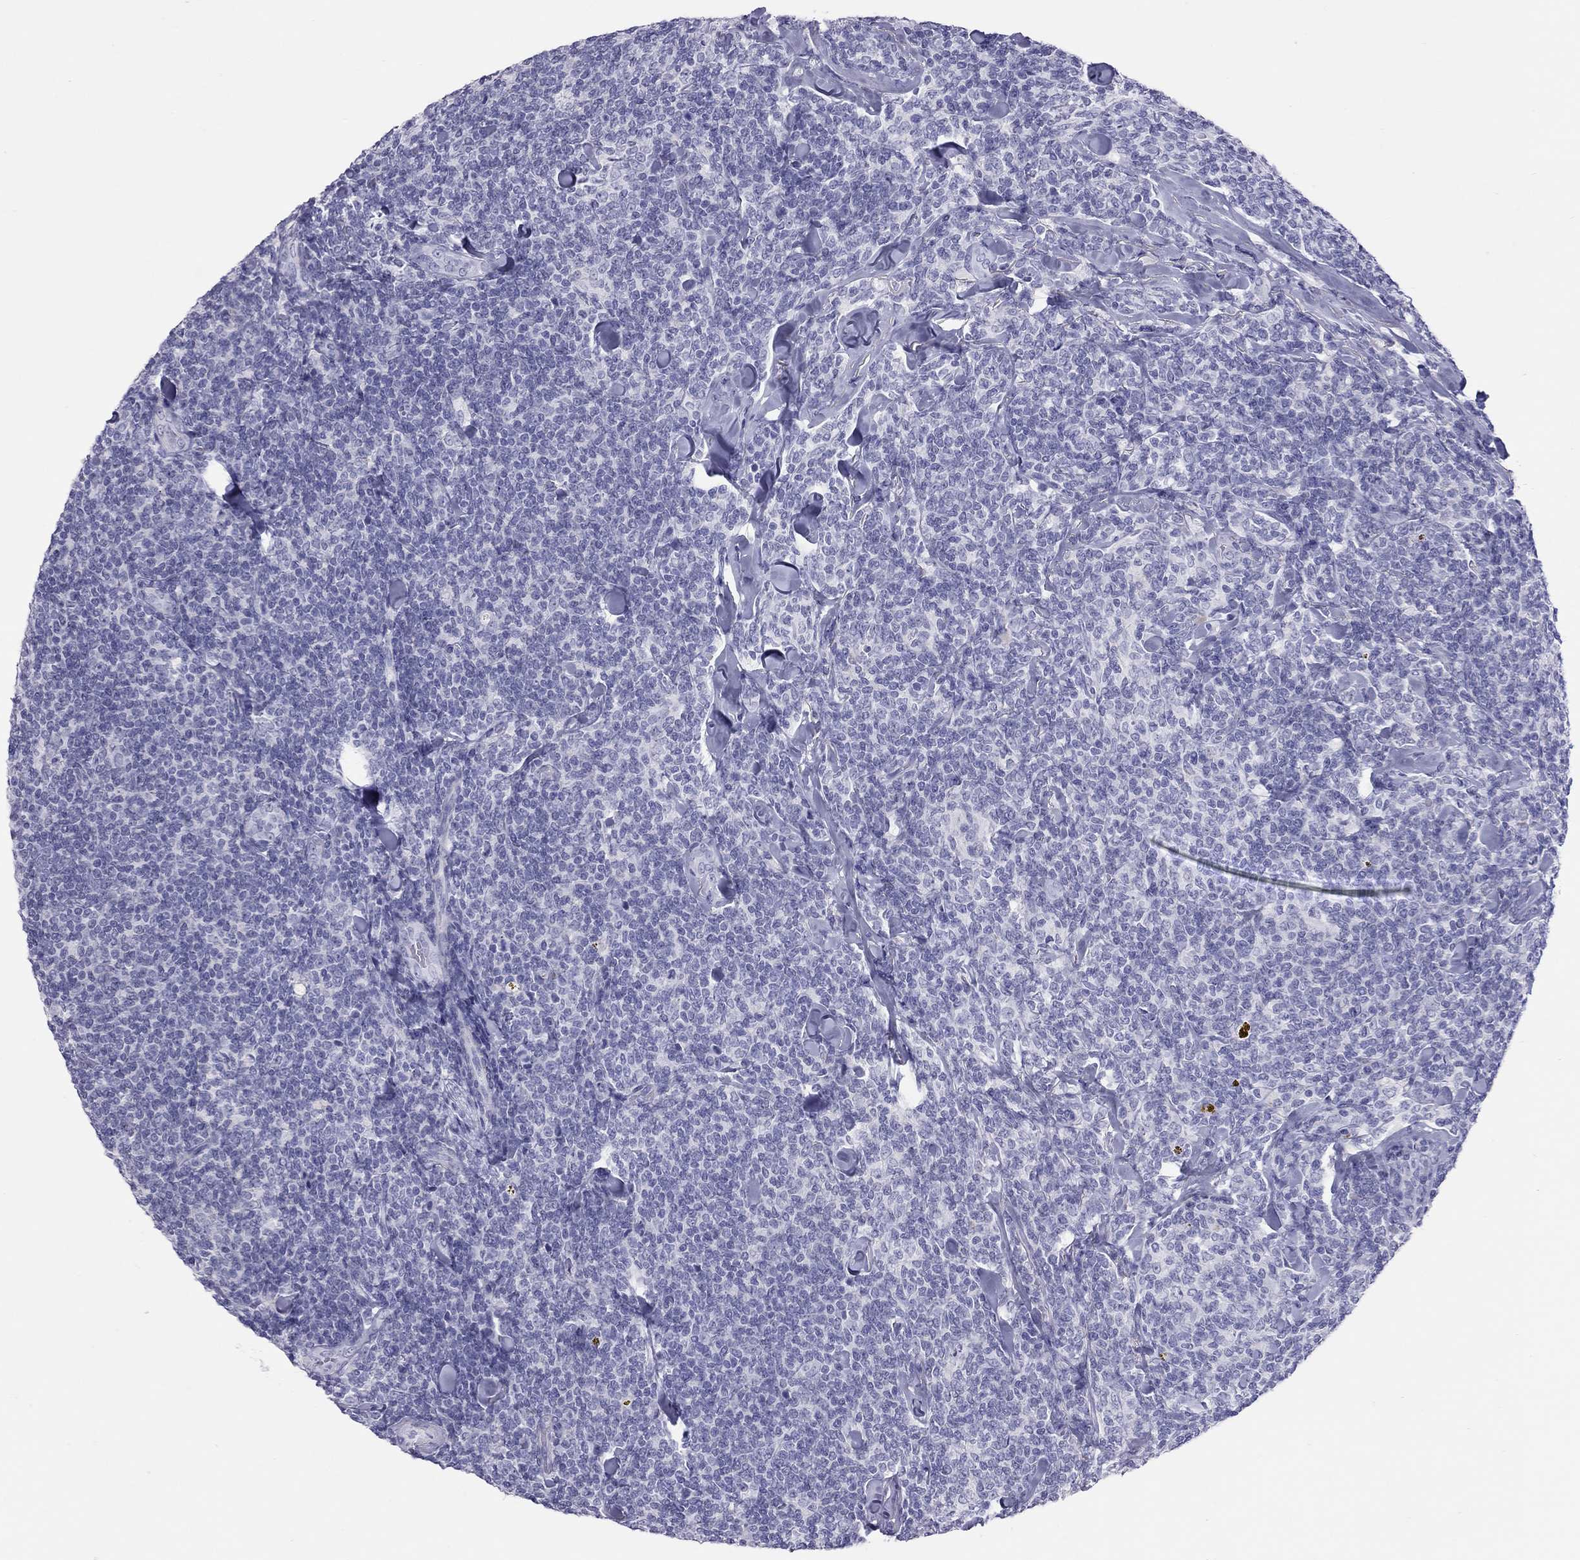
{"staining": {"intensity": "negative", "quantity": "none", "location": "none"}, "tissue": "lymphoma", "cell_type": "Tumor cells", "image_type": "cancer", "snomed": [{"axis": "morphology", "description": "Malignant lymphoma, non-Hodgkin's type, Low grade"}, {"axis": "topography", "description": "Lymph node"}], "caption": "High power microscopy image of an immunohistochemistry (IHC) histopathology image of low-grade malignant lymphoma, non-Hodgkin's type, revealing no significant positivity in tumor cells. (DAB (3,3'-diaminobenzidine) immunohistochemistry (IHC), high magnification).", "gene": "STAG3", "patient": {"sex": "female", "age": 56}}